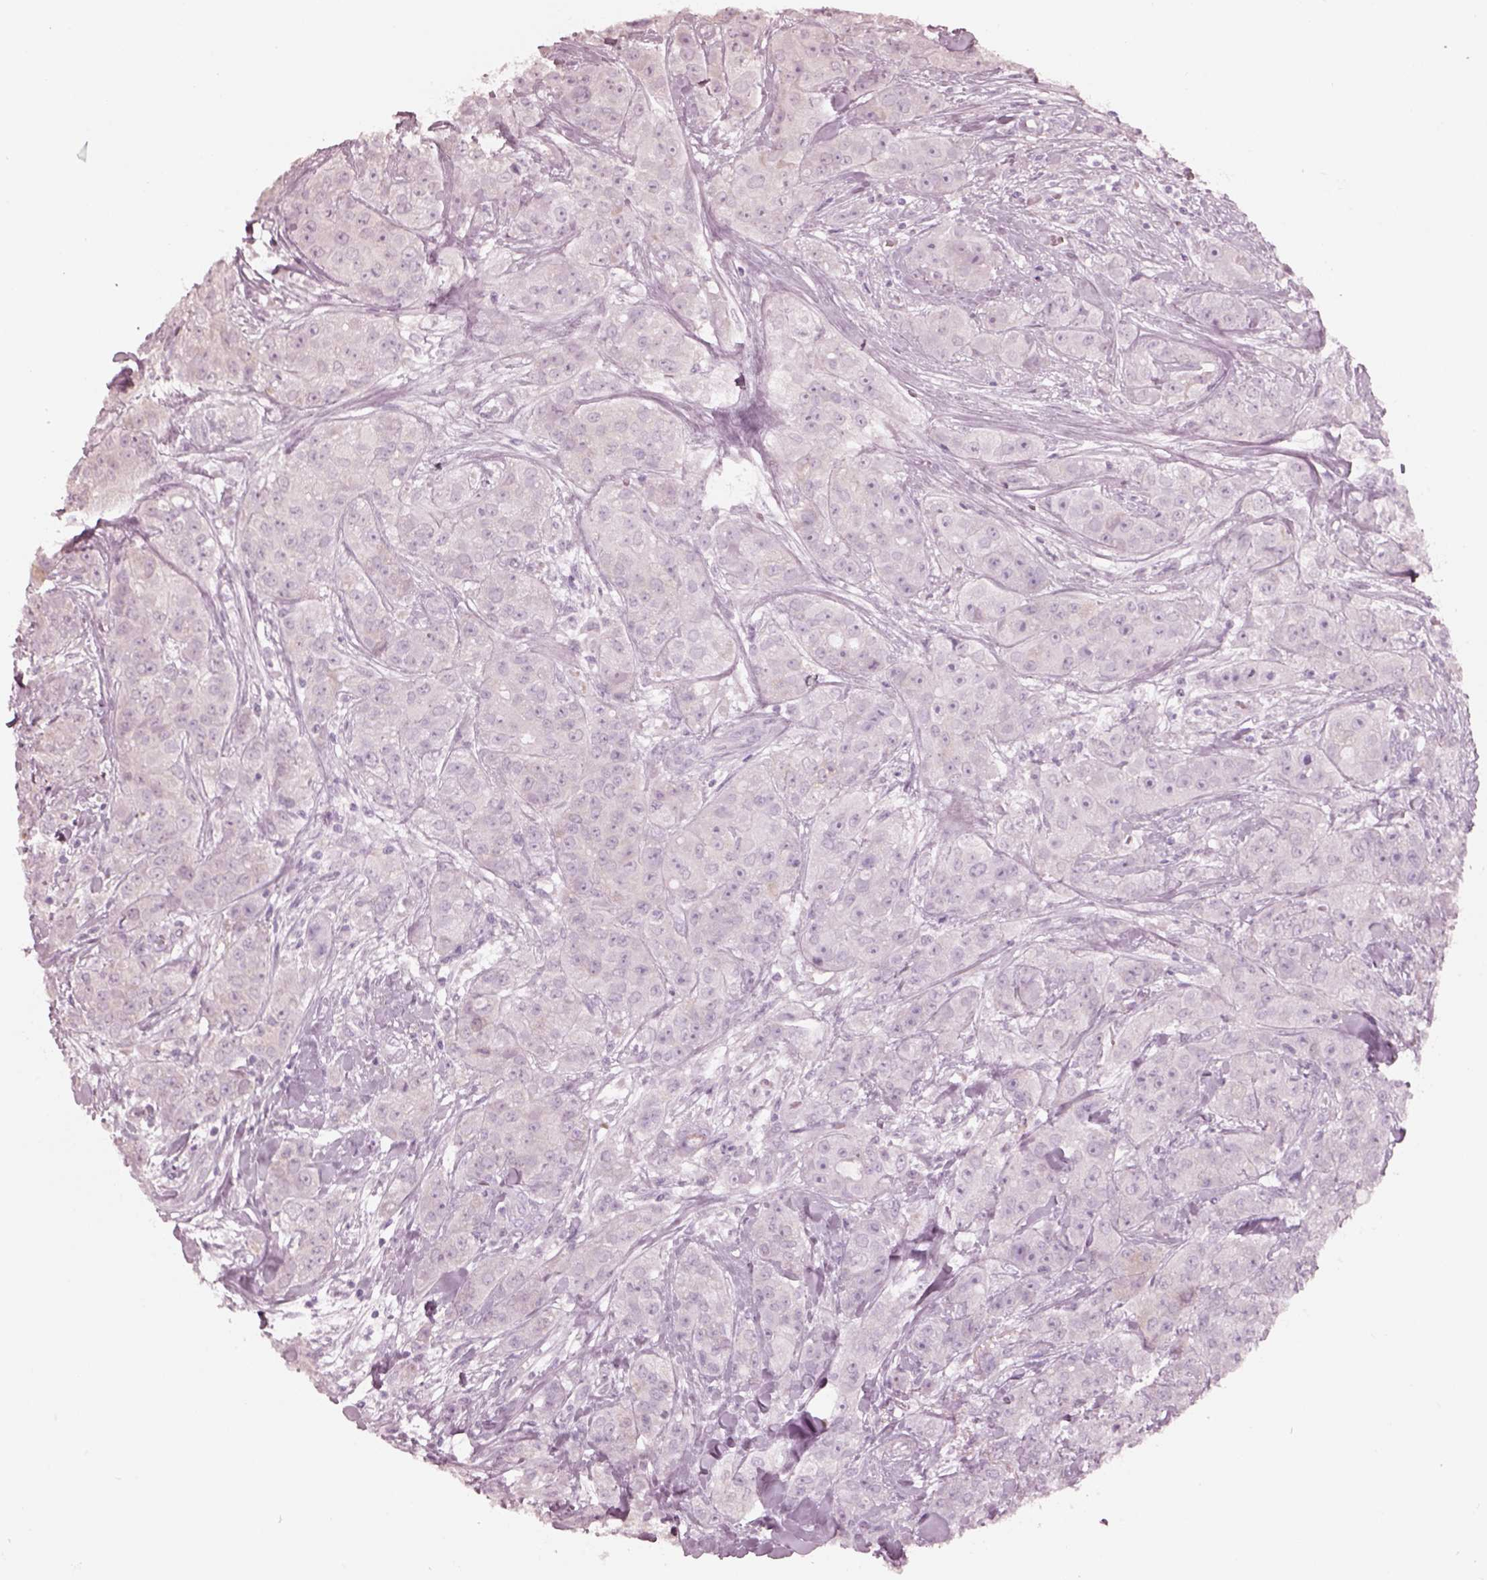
{"staining": {"intensity": "negative", "quantity": "none", "location": "none"}, "tissue": "breast cancer", "cell_type": "Tumor cells", "image_type": "cancer", "snomed": [{"axis": "morphology", "description": "Duct carcinoma"}, {"axis": "topography", "description": "Breast"}], "caption": "This micrograph is of breast cancer (invasive ductal carcinoma) stained with immunohistochemistry to label a protein in brown with the nuclei are counter-stained blue. There is no expression in tumor cells.", "gene": "KRTAP24-1", "patient": {"sex": "female", "age": 43}}